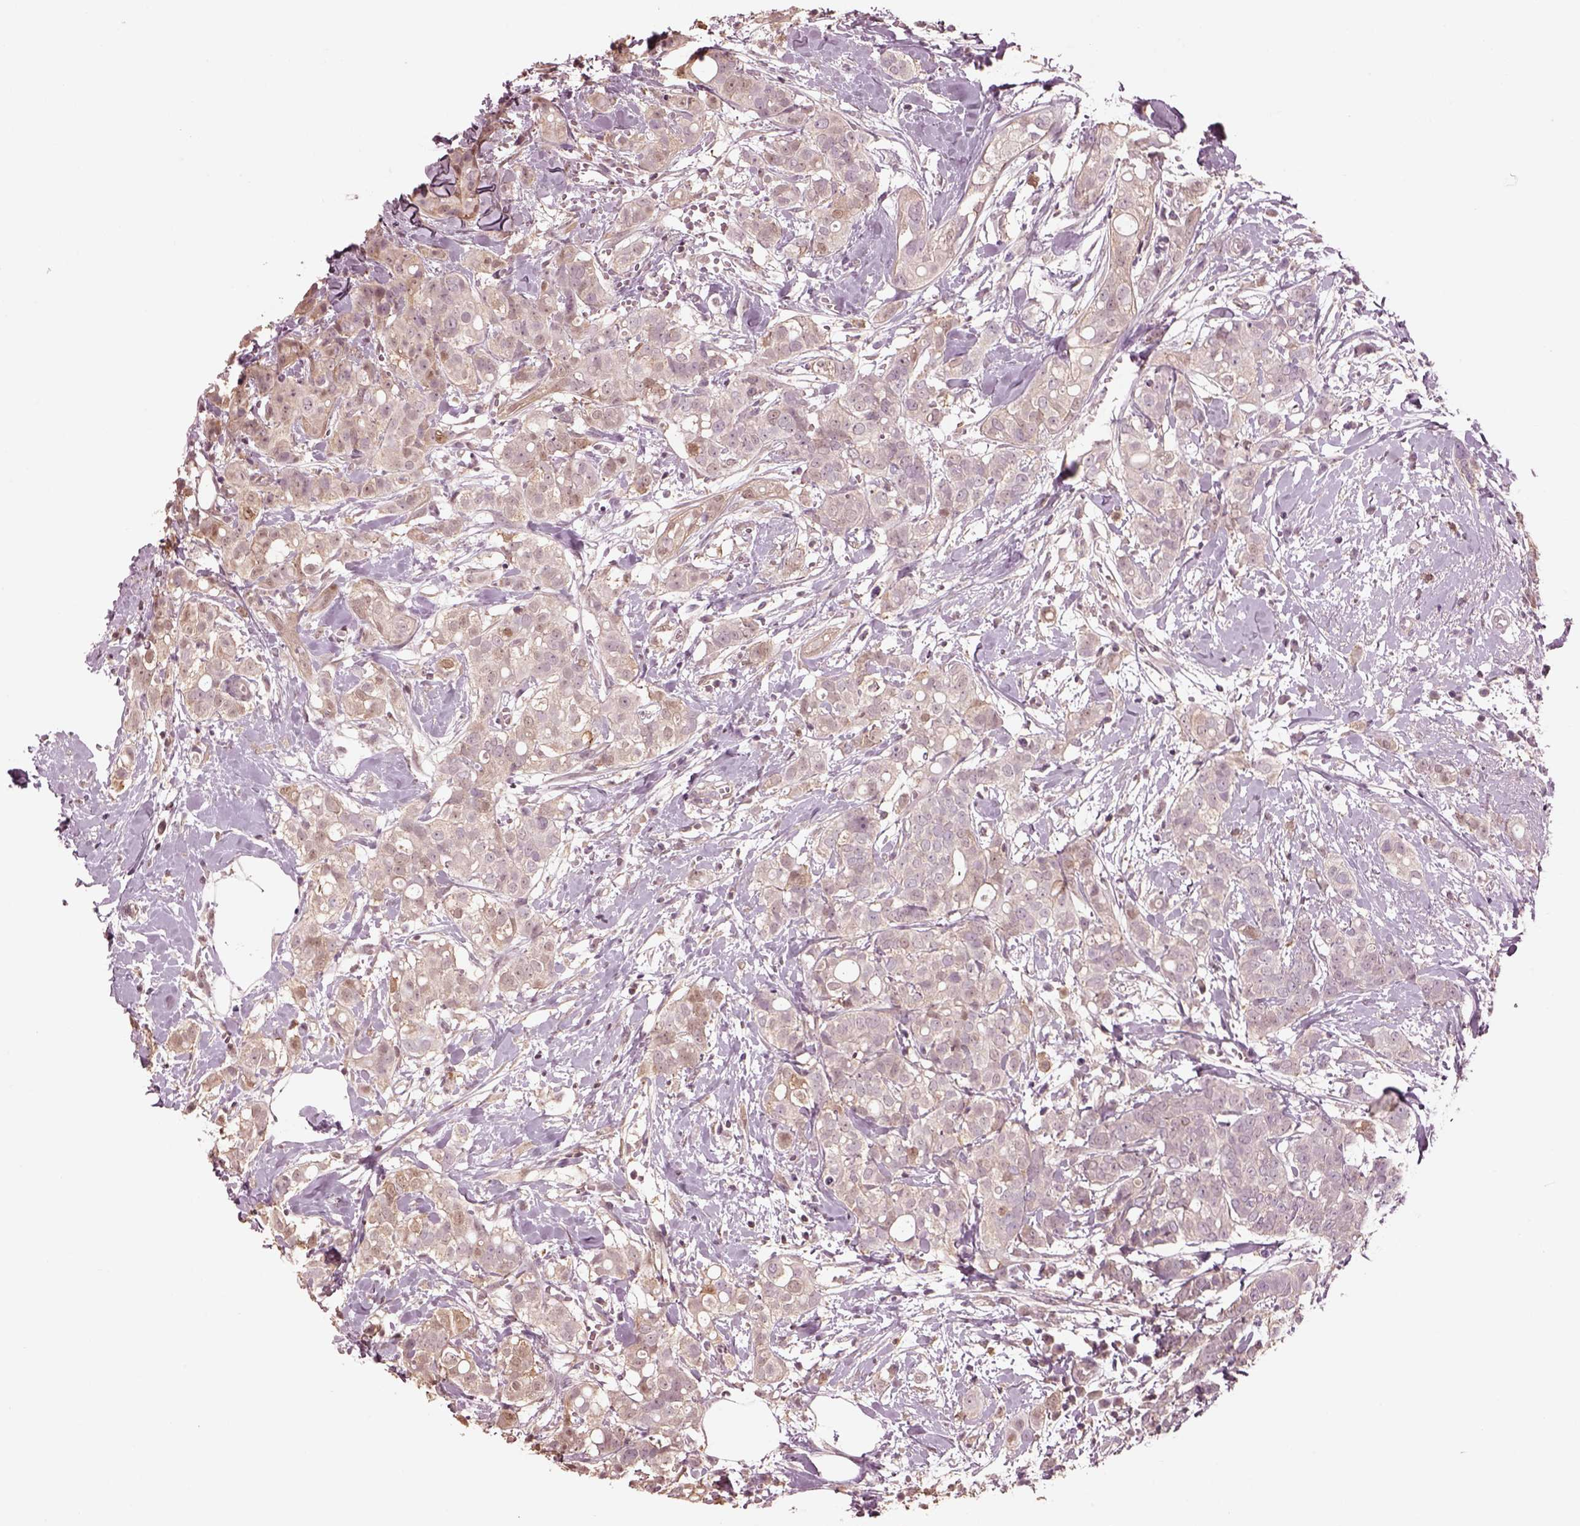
{"staining": {"intensity": "weak", "quantity": "<25%", "location": "cytoplasmic/membranous"}, "tissue": "breast cancer", "cell_type": "Tumor cells", "image_type": "cancer", "snomed": [{"axis": "morphology", "description": "Duct carcinoma"}, {"axis": "topography", "description": "Breast"}], "caption": "Tumor cells show no significant staining in breast cancer.", "gene": "SRI", "patient": {"sex": "female", "age": 40}}